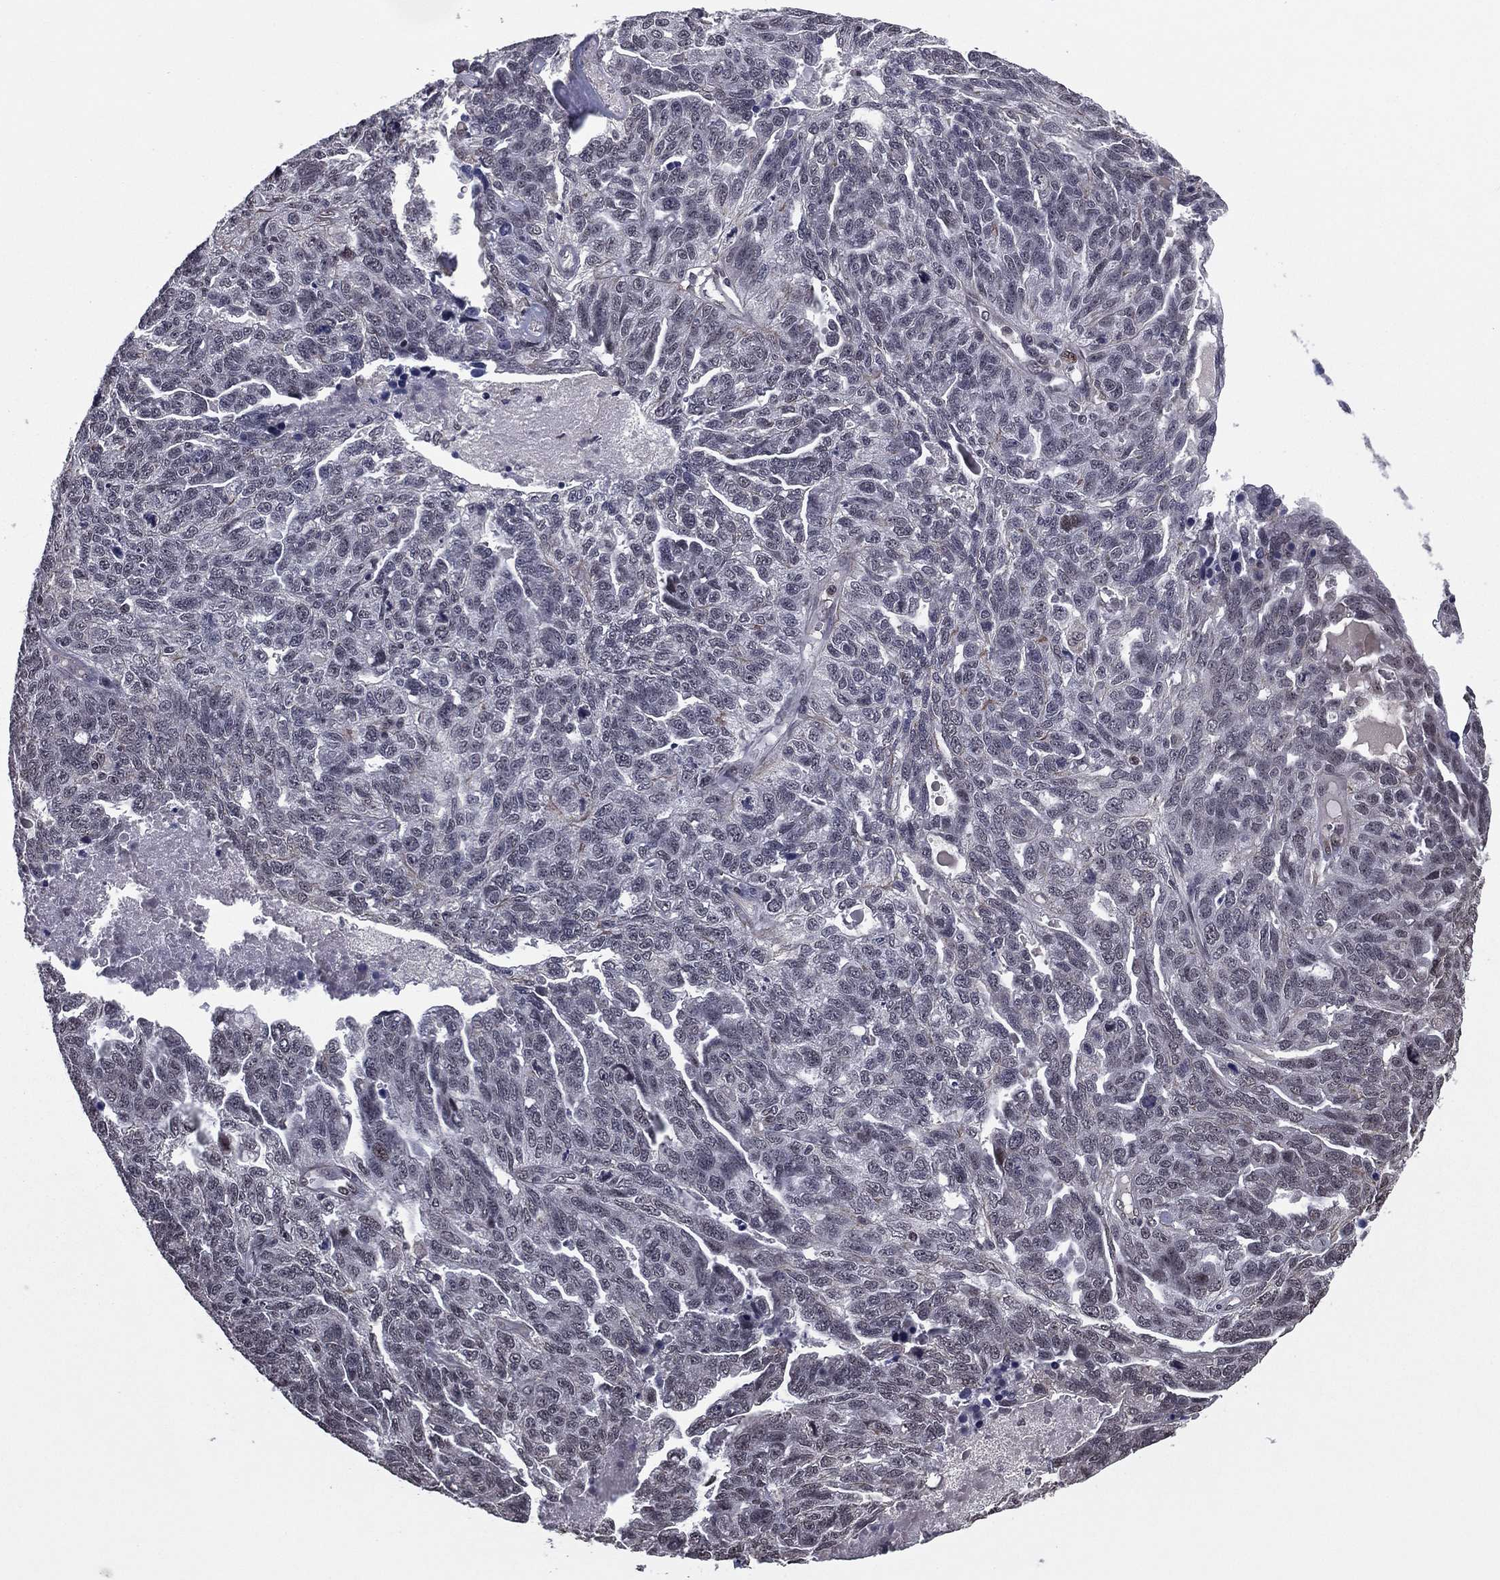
{"staining": {"intensity": "negative", "quantity": "none", "location": "none"}, "tissue": "ovarian cancer", "cell_type": "Tumor cells", "image_type": "cancer", "snomed": [{"axis": "morphology", "description": "Cystadenocarcinoma, serous, NOS"}, {"axis": "topography", "description": "Ovary"}], "caption": "Immunohistochemical staining of human serous cystadenocarcinoma (ovarian) reveals no significant staining in tumor cells. (DAB IHC visualized using brightfield microscopy, high magnification).", "gene": "RARB", "patient": {"sex": "female", "age": 71}}